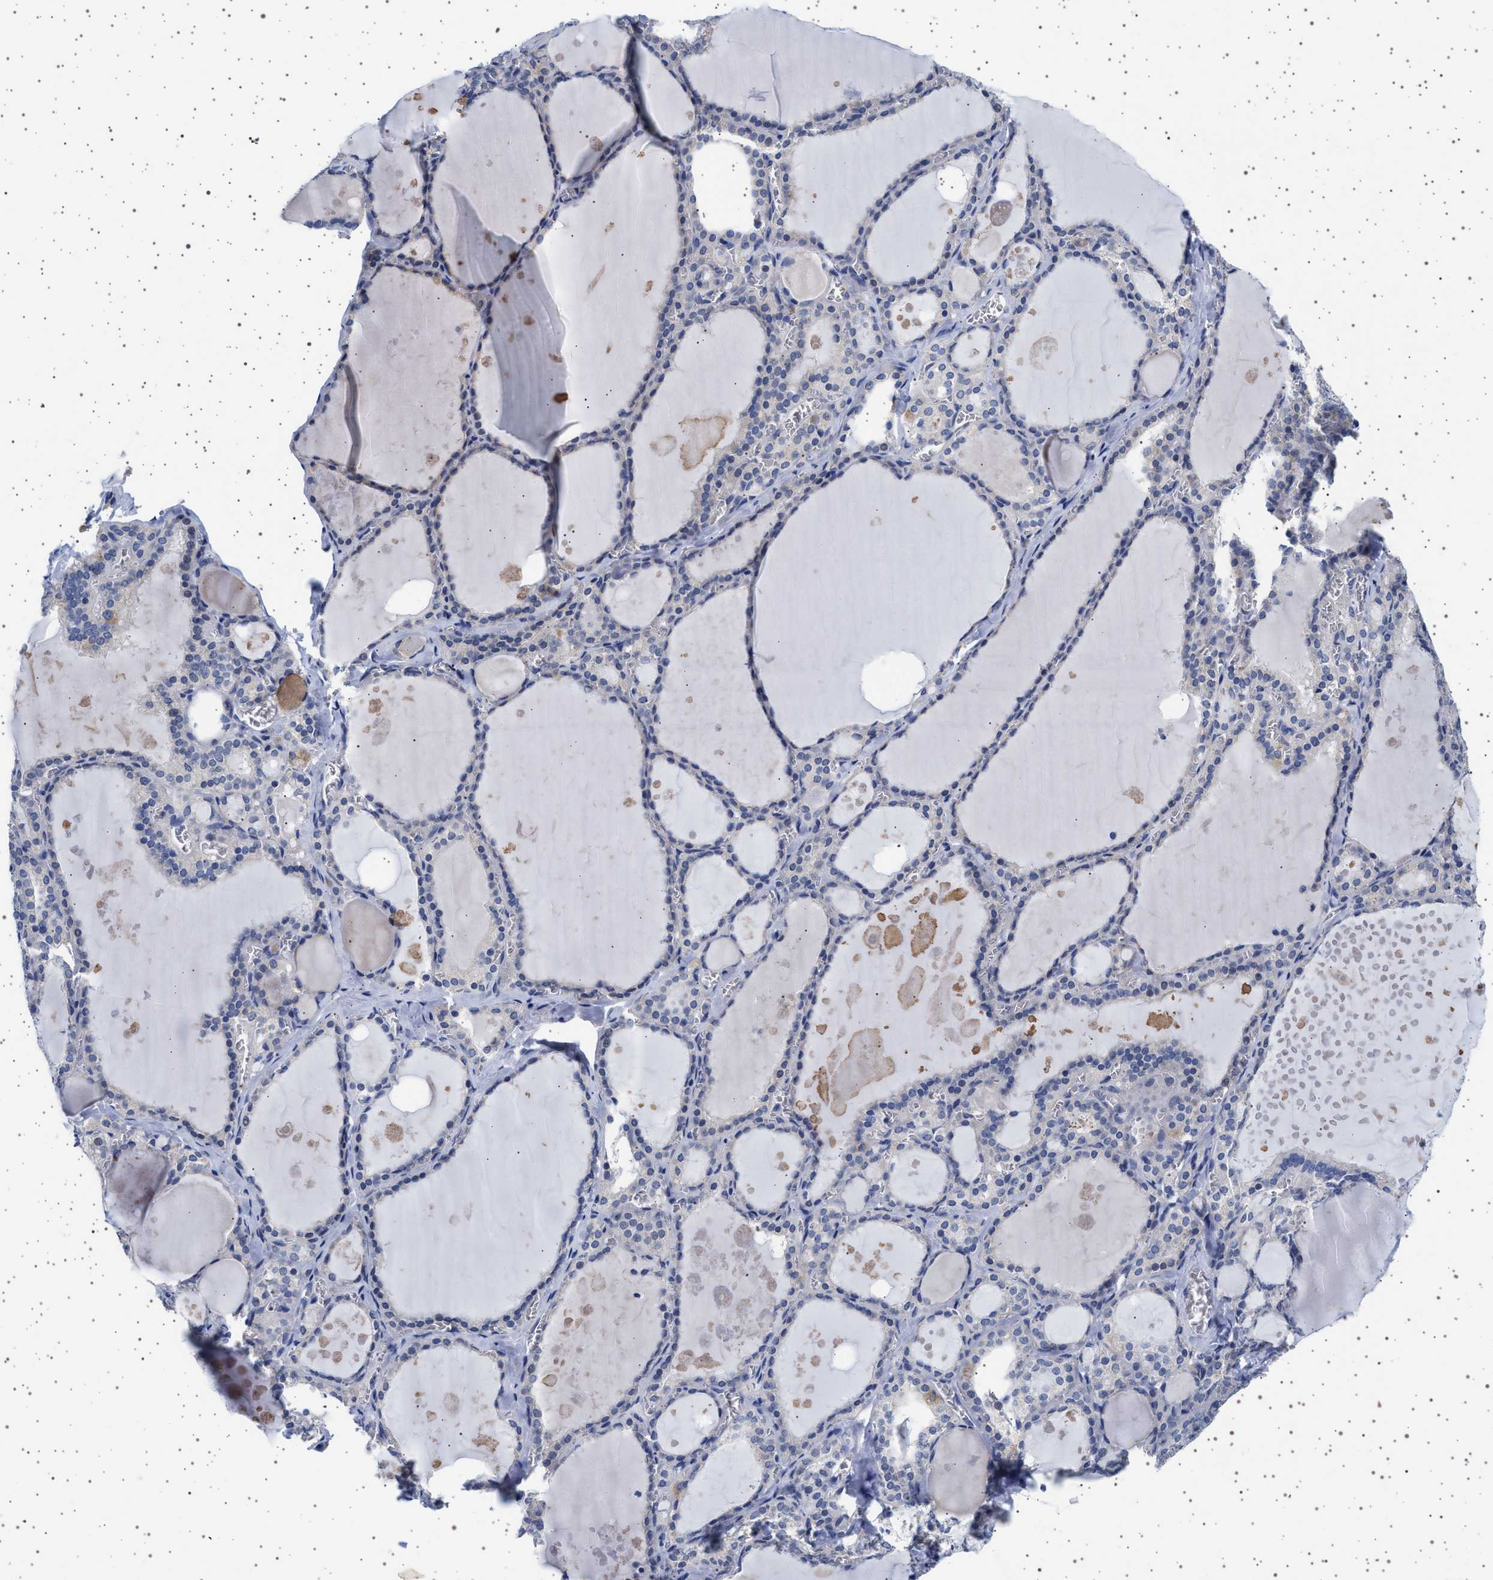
{"staining": {"intensity": "negative", "quantity": "none", "location": "none"}, "tissue": "thyroid gland", "cell_type": "Glandular cells", "image_type": "normal", "snomed": [{"axis": "morphology", "description": "Normal tissue, NOS"}, {"axis": "topography", "description": "Thyroid gland"}], "caption": "Histopathology image shows no significant protein expression in glandular cells of benign thyroid gland.", "gene": "TRMT10B", "patient": {"sex": "male", "age": 56}}